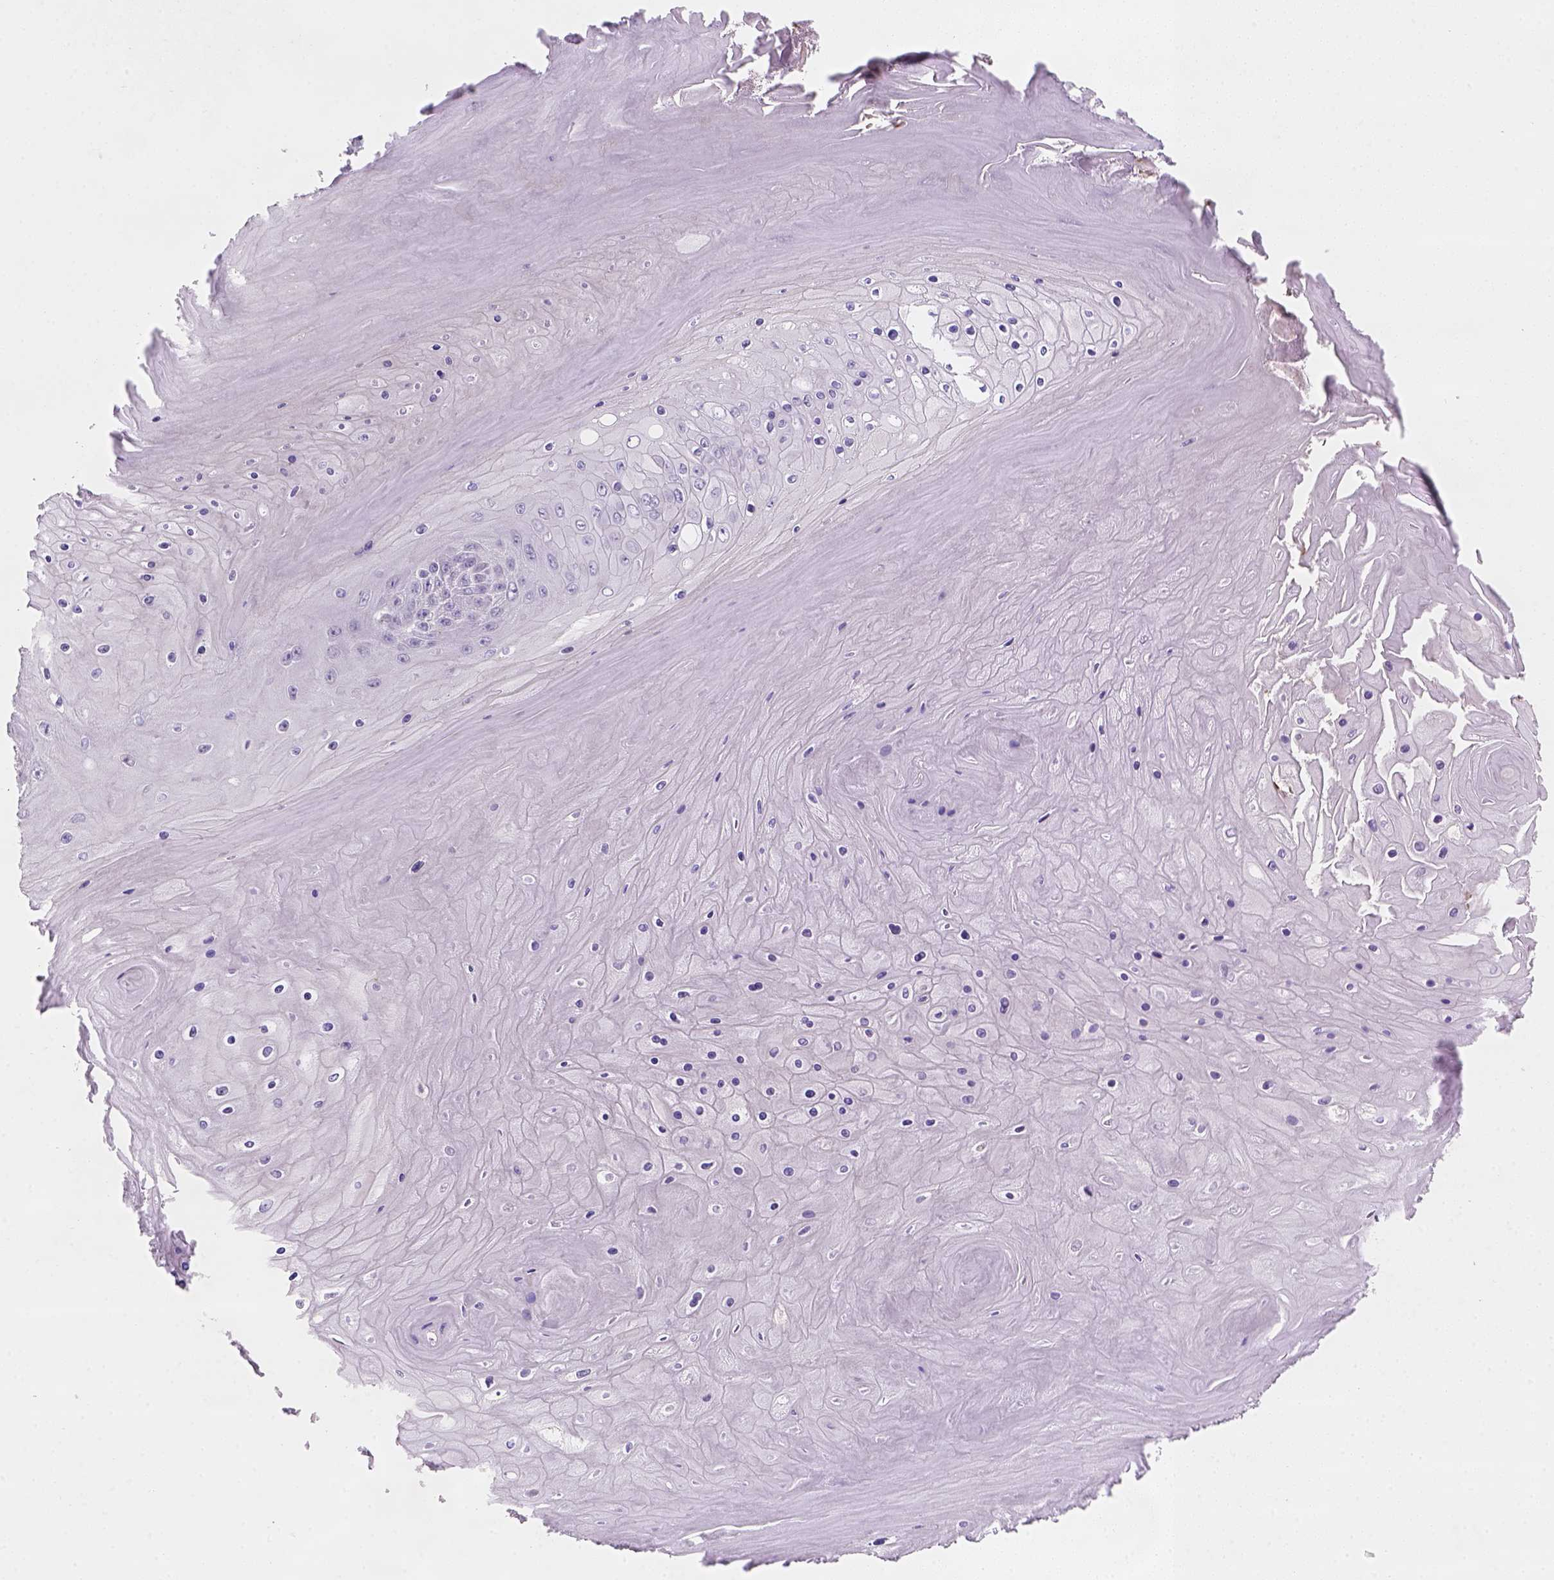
{"staining": {"intensity": "negative", "quantity": "none", "location": "none"}, "tissue": "skin cancer", "cell_type": "Tumor cells", "image_type": "cancer", "snomed": [{"axis": "morphology", "description": "Squamous cell carcinoma, NOS"}, {"axis": "topography", "description": "Skin"}], "caption": "Photomicrograph shows no protein expression in tumor cells of skin squamous cell carcinoma tissue.", "gene": "ZMAT4", "patient": {"sex": "male", "age": 62}}